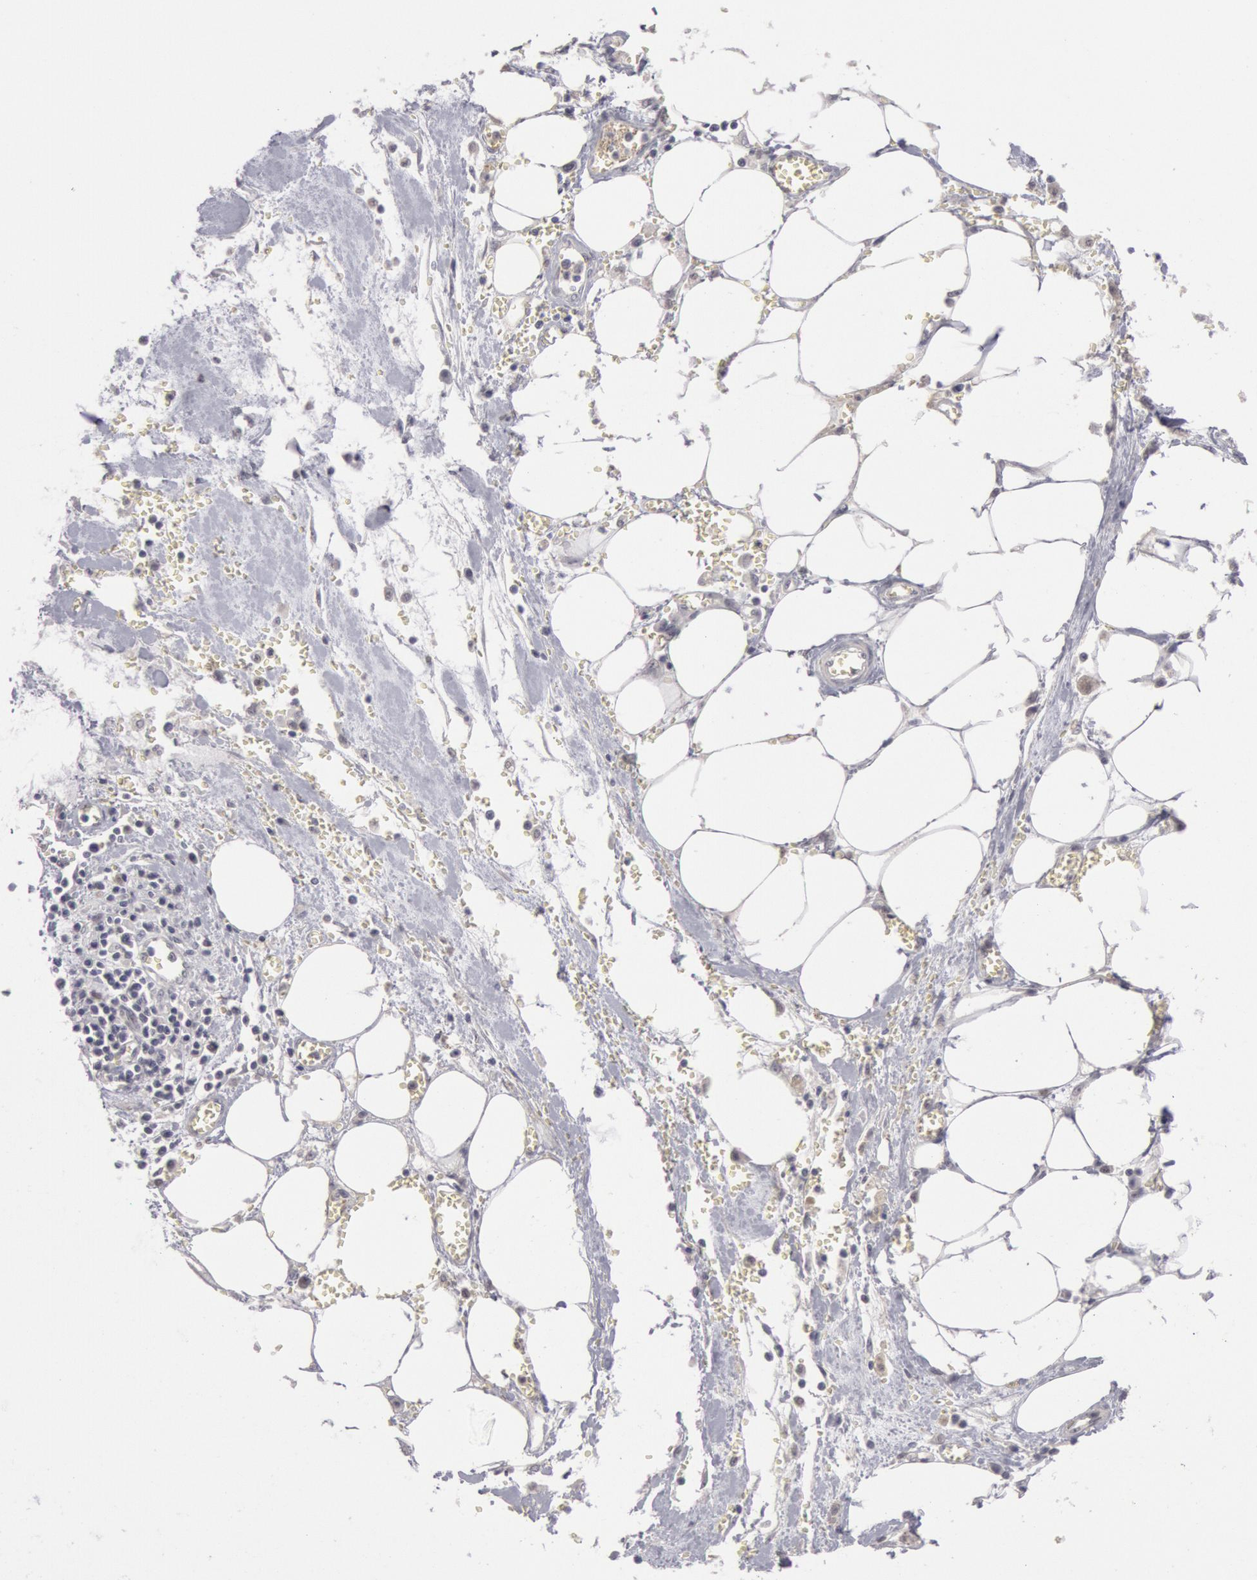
{"staining": {"intensity": "negative", "quantity": "none", "location": "none"}, "tissue": "pancreatic cancer", "cell_type": "Tumor cells", "image_type": "cancer", "snomed": [{"axis": "morphology", "description": "Adenocarcinoma, NOS"}, {"axis": "topography", "description": "Pancreas"}], "caption": "Immunohistochemistry (IHC) image of adenocarcinoma (pancreatic) stained for a protein (brown), which reveals no positivity in tumor cells.", "gene": "RIMBP3C", "patient": {"sex": "female", "age": 70}}